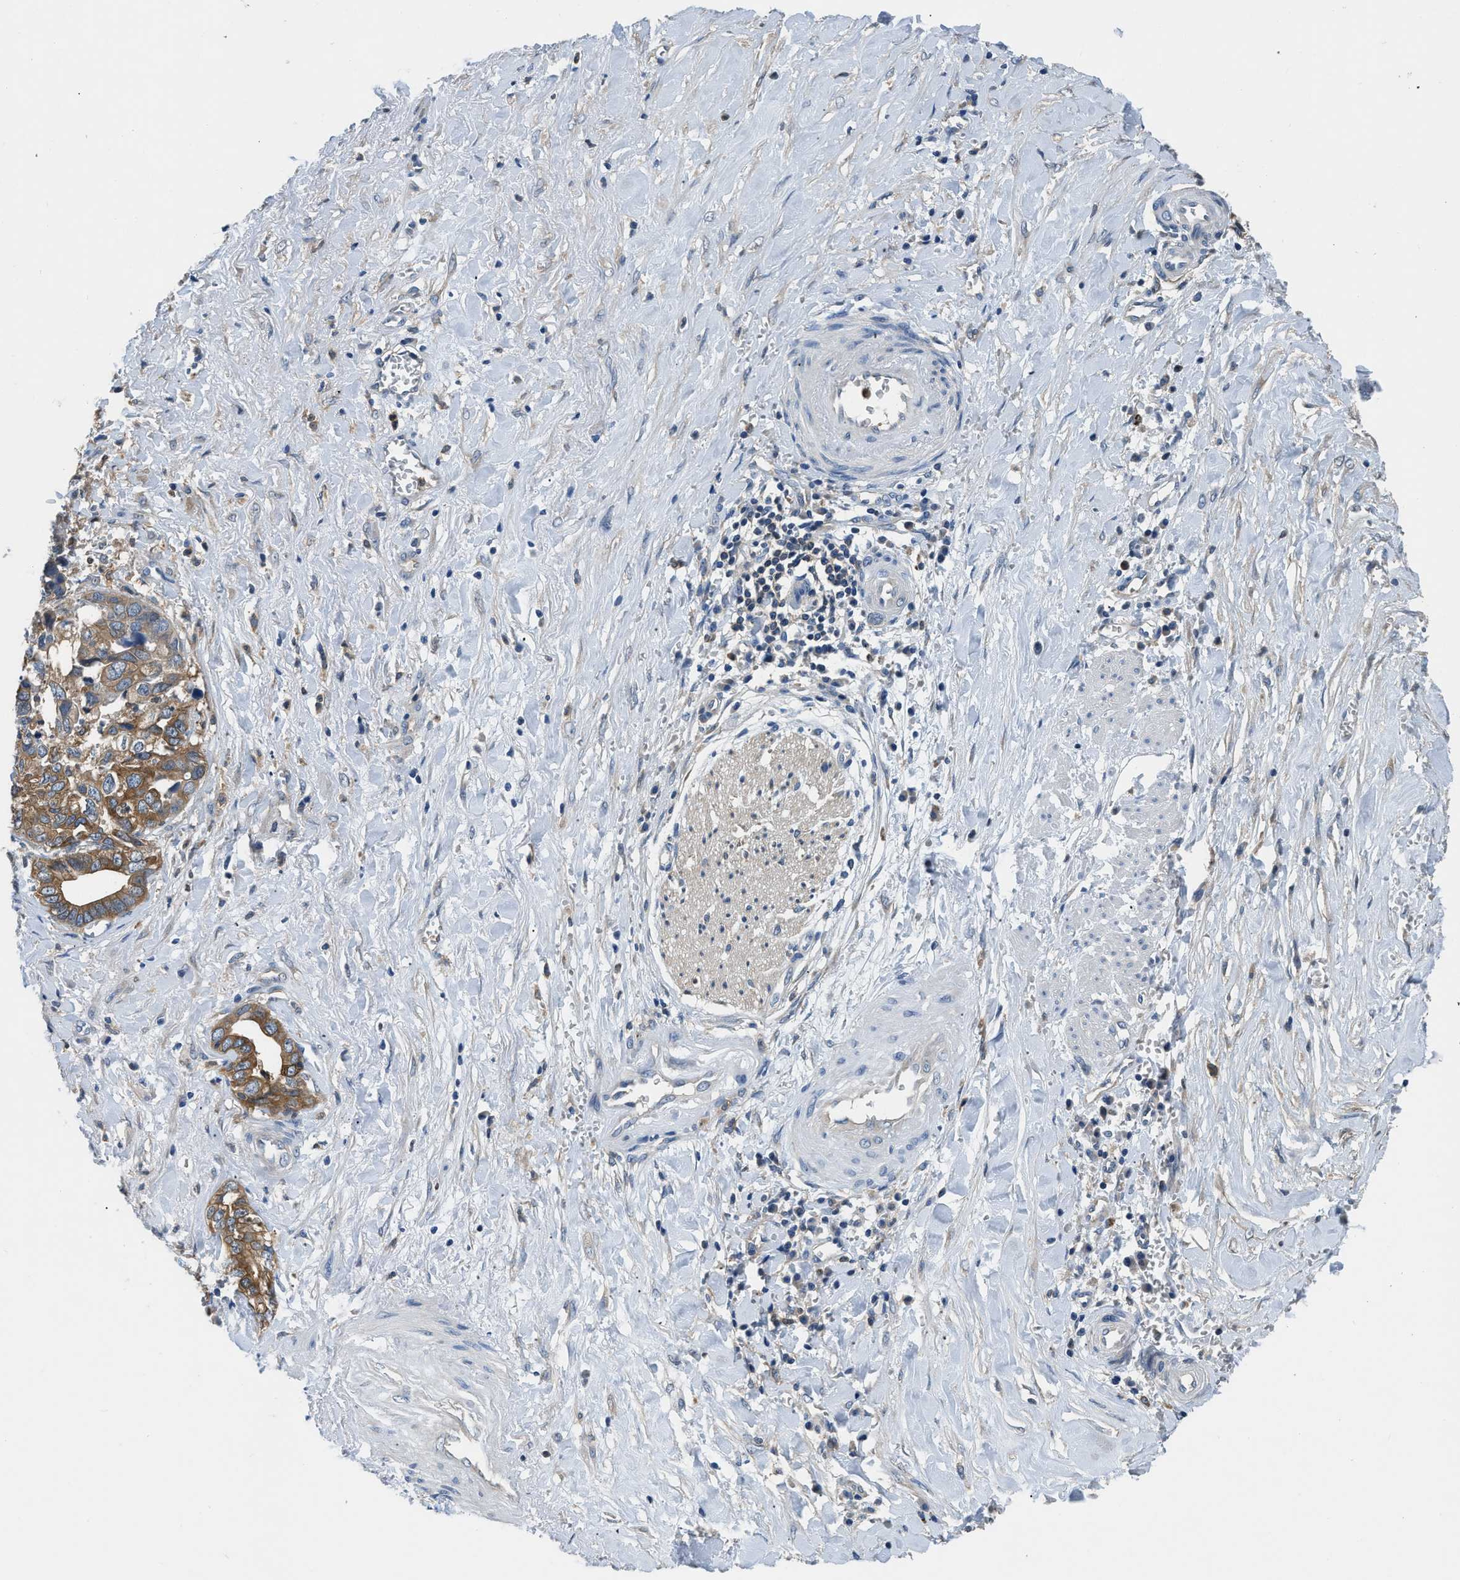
{"staining": {"intensity": "moderate", "quantity": ">75%", "location": "cytoplasmic/membranous"}, "tissue": "liver cancer", "cell_type": "Tumor cells", "image_type": "cancer", "snomed": [{"axis": "morphology", "description": "Cholangiocarcinoma"}, {"axis": "topography", "description": "Liver"}], "caption": "This micrograph shows immunohistochemistry (IHC) staining of liver cancer (cholangiocarcinoma), with medium moderate cytoplasmic/membranous positivity in about >75% of tumor cells.", "gene": "PKM", "patient": {"sex": "female", "age": 79}}